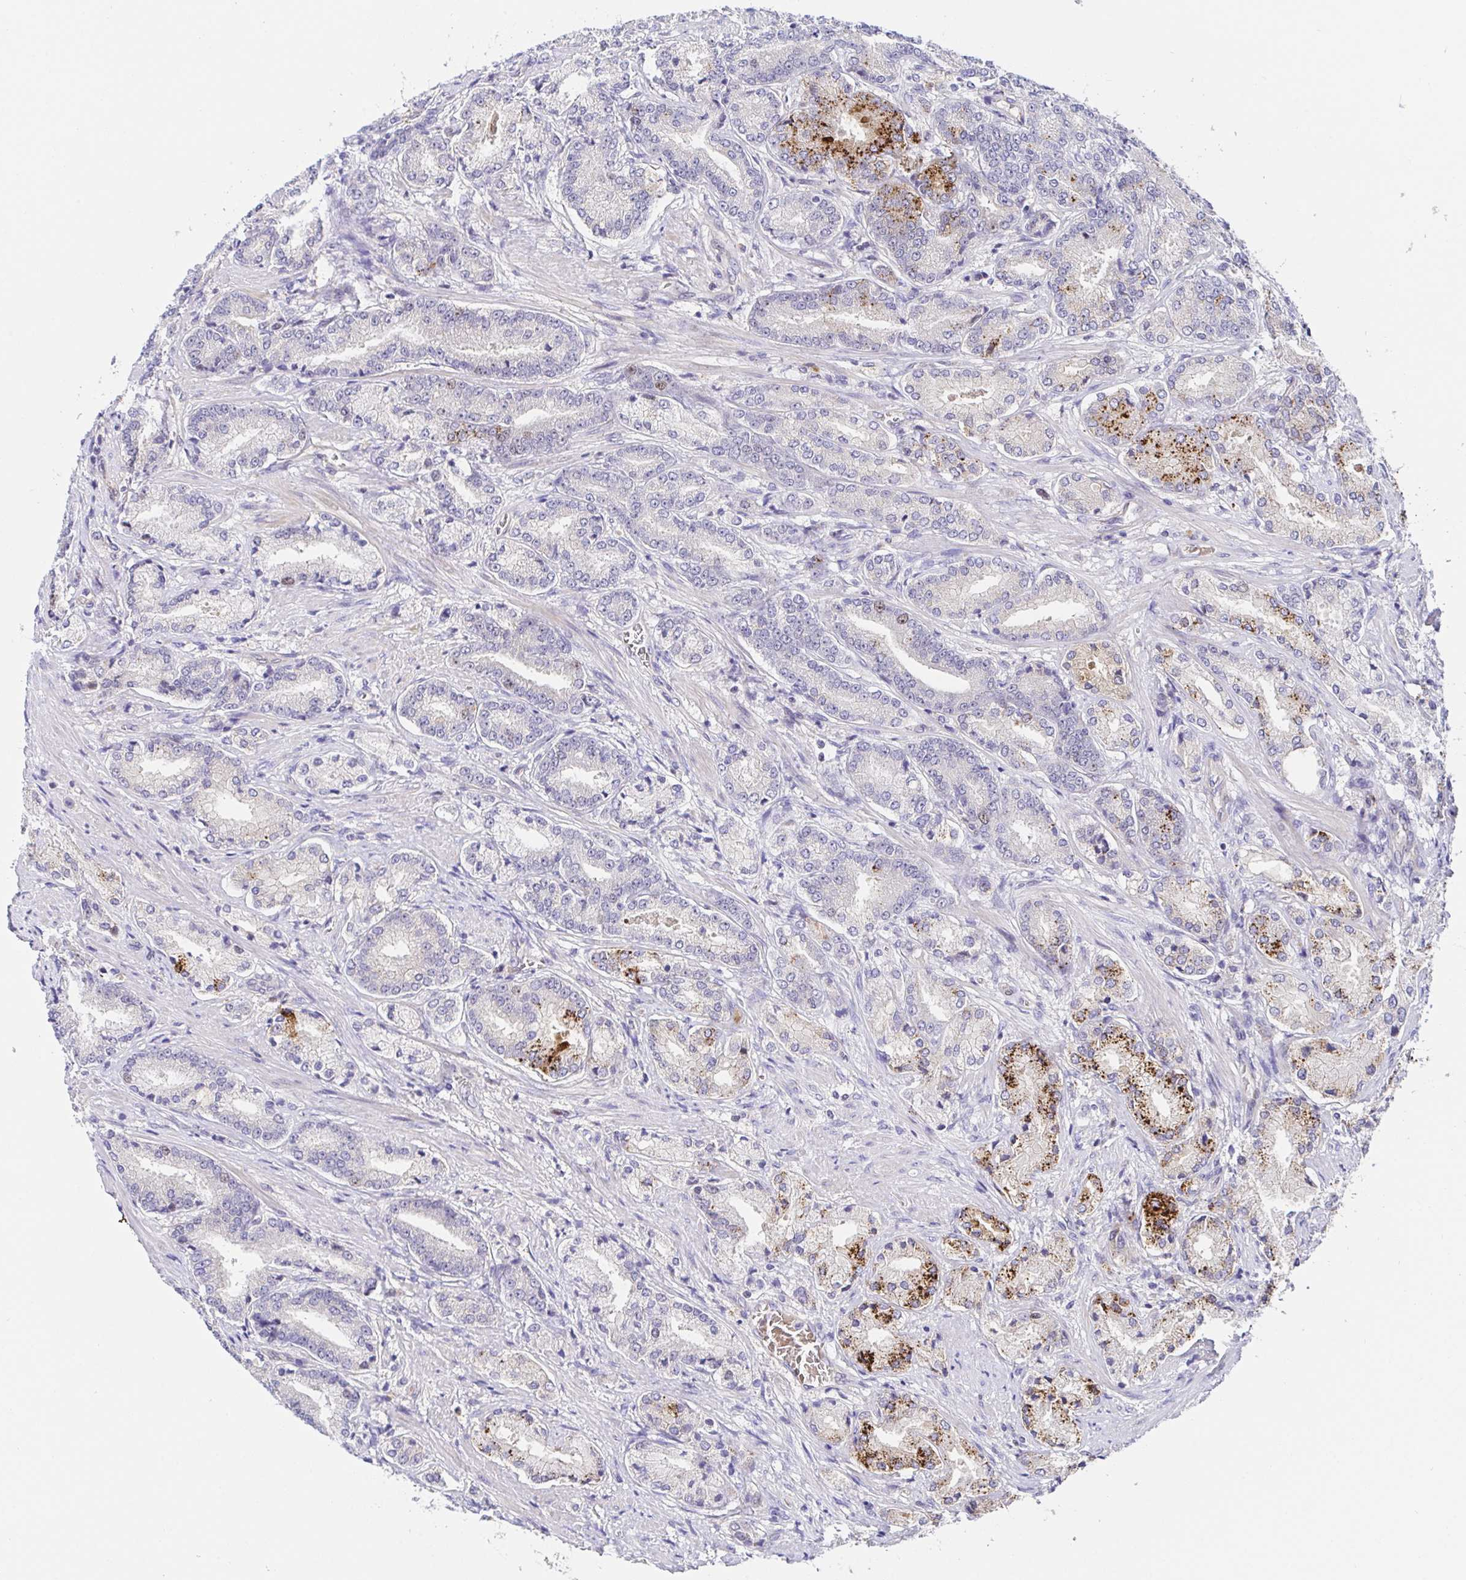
{"staining": {"intensity": "moderate", "quantity": "<25%", "location": "cytoplasmic/membranous"}, "tissue": "prostate cancer", "cell_type": "Tumor cells", "image_type": "cancer", "snomed": [{"axis": "morphology", "description": "Adenocarcinoma, High grade"}, {"axis": "topography", "description": "Prostate and seminal vesicle, NOS"}], "caption": "The micrograph demonstrates a brown stain indicating the presence of a protein in the cytoplasmic/membranous of tumor cells in prostate cancer.", "gene": "TIMELESS", "patient": {"sex": "male", "age": 61}}